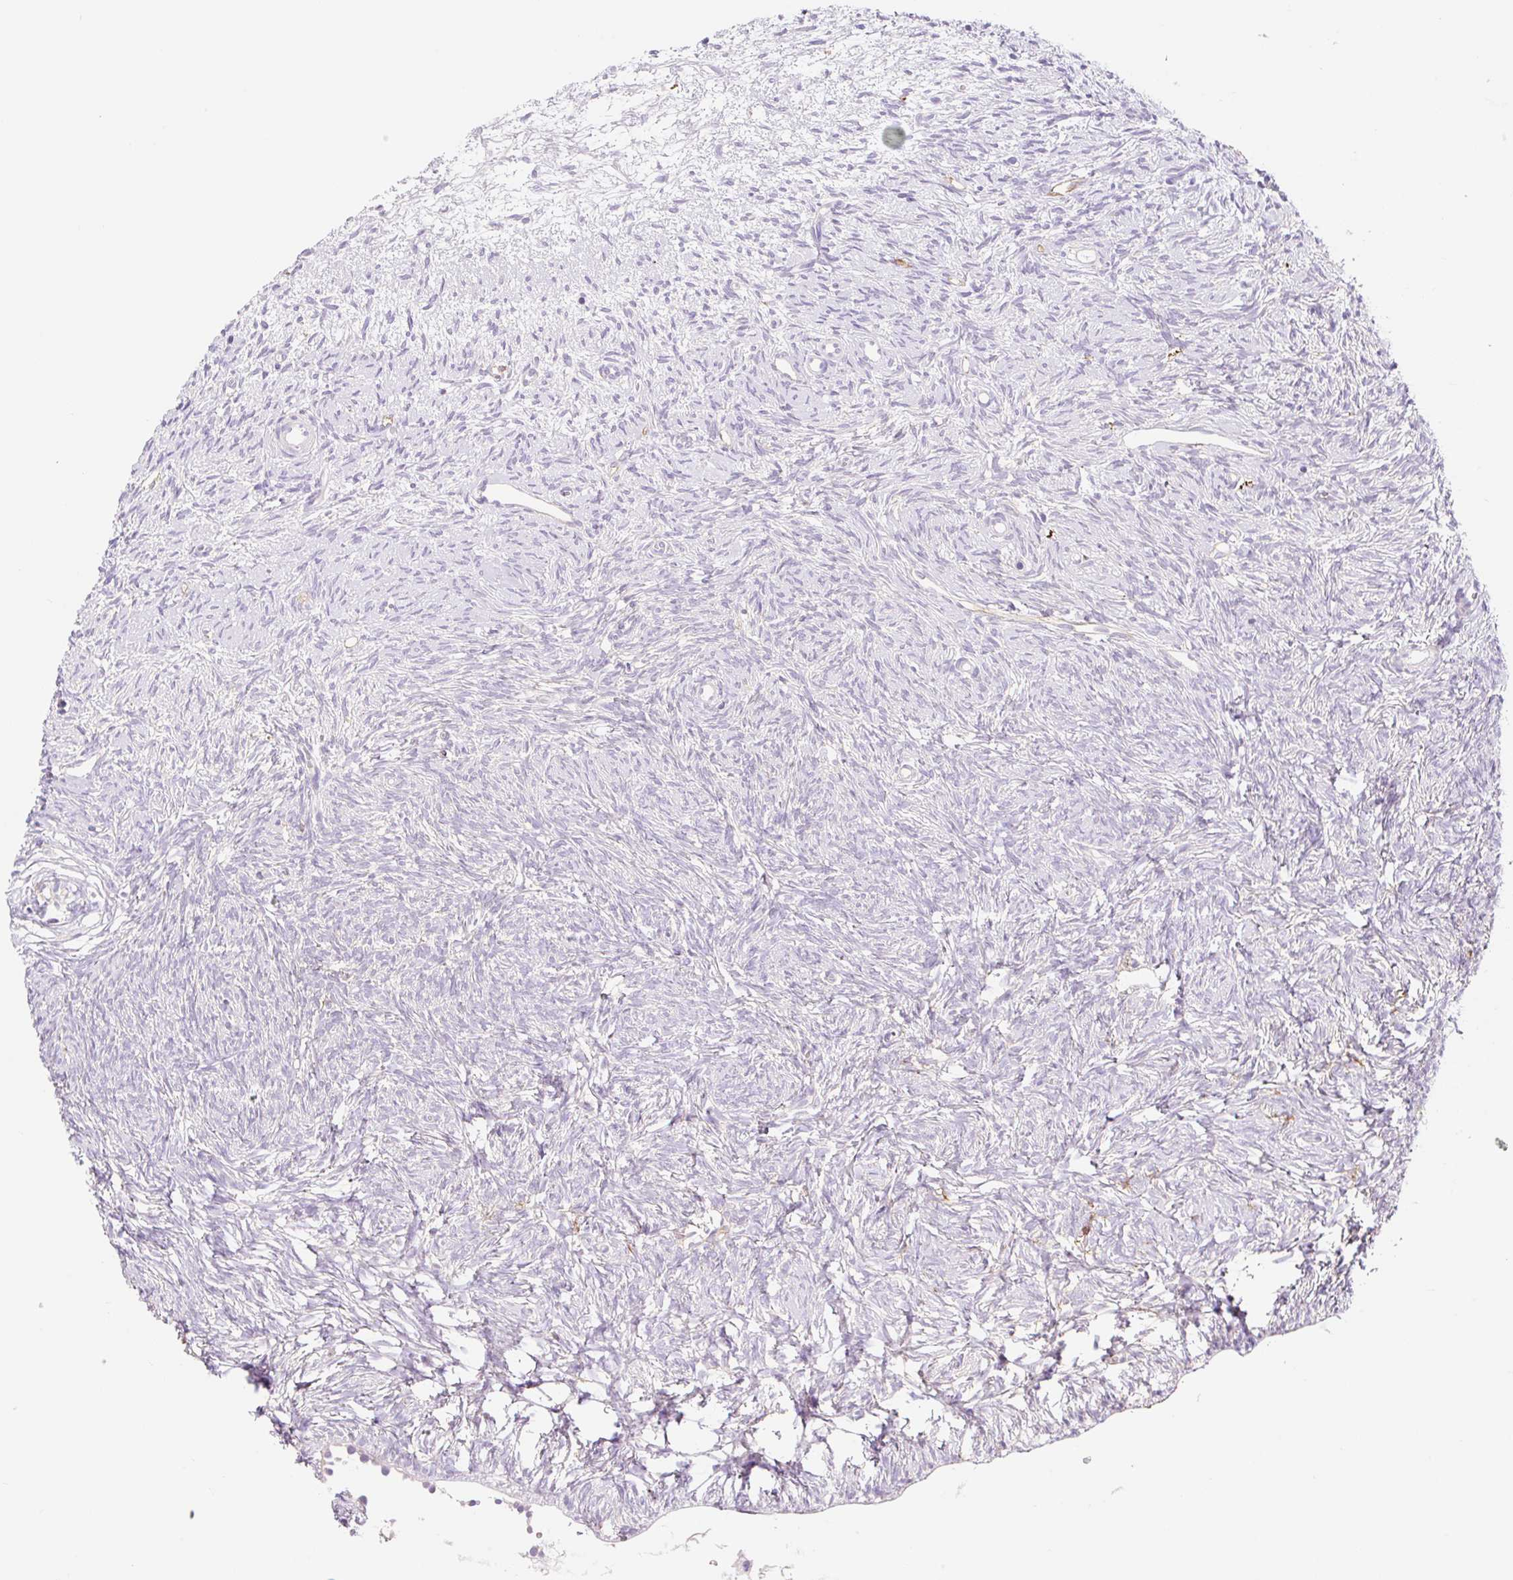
{"staining": {"intensity": "negative", "quantity": "none", "location": "none"}, "tissue": "ovary", "cell_type": "Ovarian stroma cells", "image_type": "normal", "snomed": [{"axis": "morphology", "description": "Normal tissue, NOS"}, {"axis": "topography", "description": "Ovary"}], "caption": "Immunohistochemical staining of unremarkable human ovary shows no significant positivity in ovarian stroma cells. (DAB immunohistochemistry (IHC) with hematoxylin counter stain).", "gene": "LYVE1", "patient": {"sex": "female", "age": 51}}